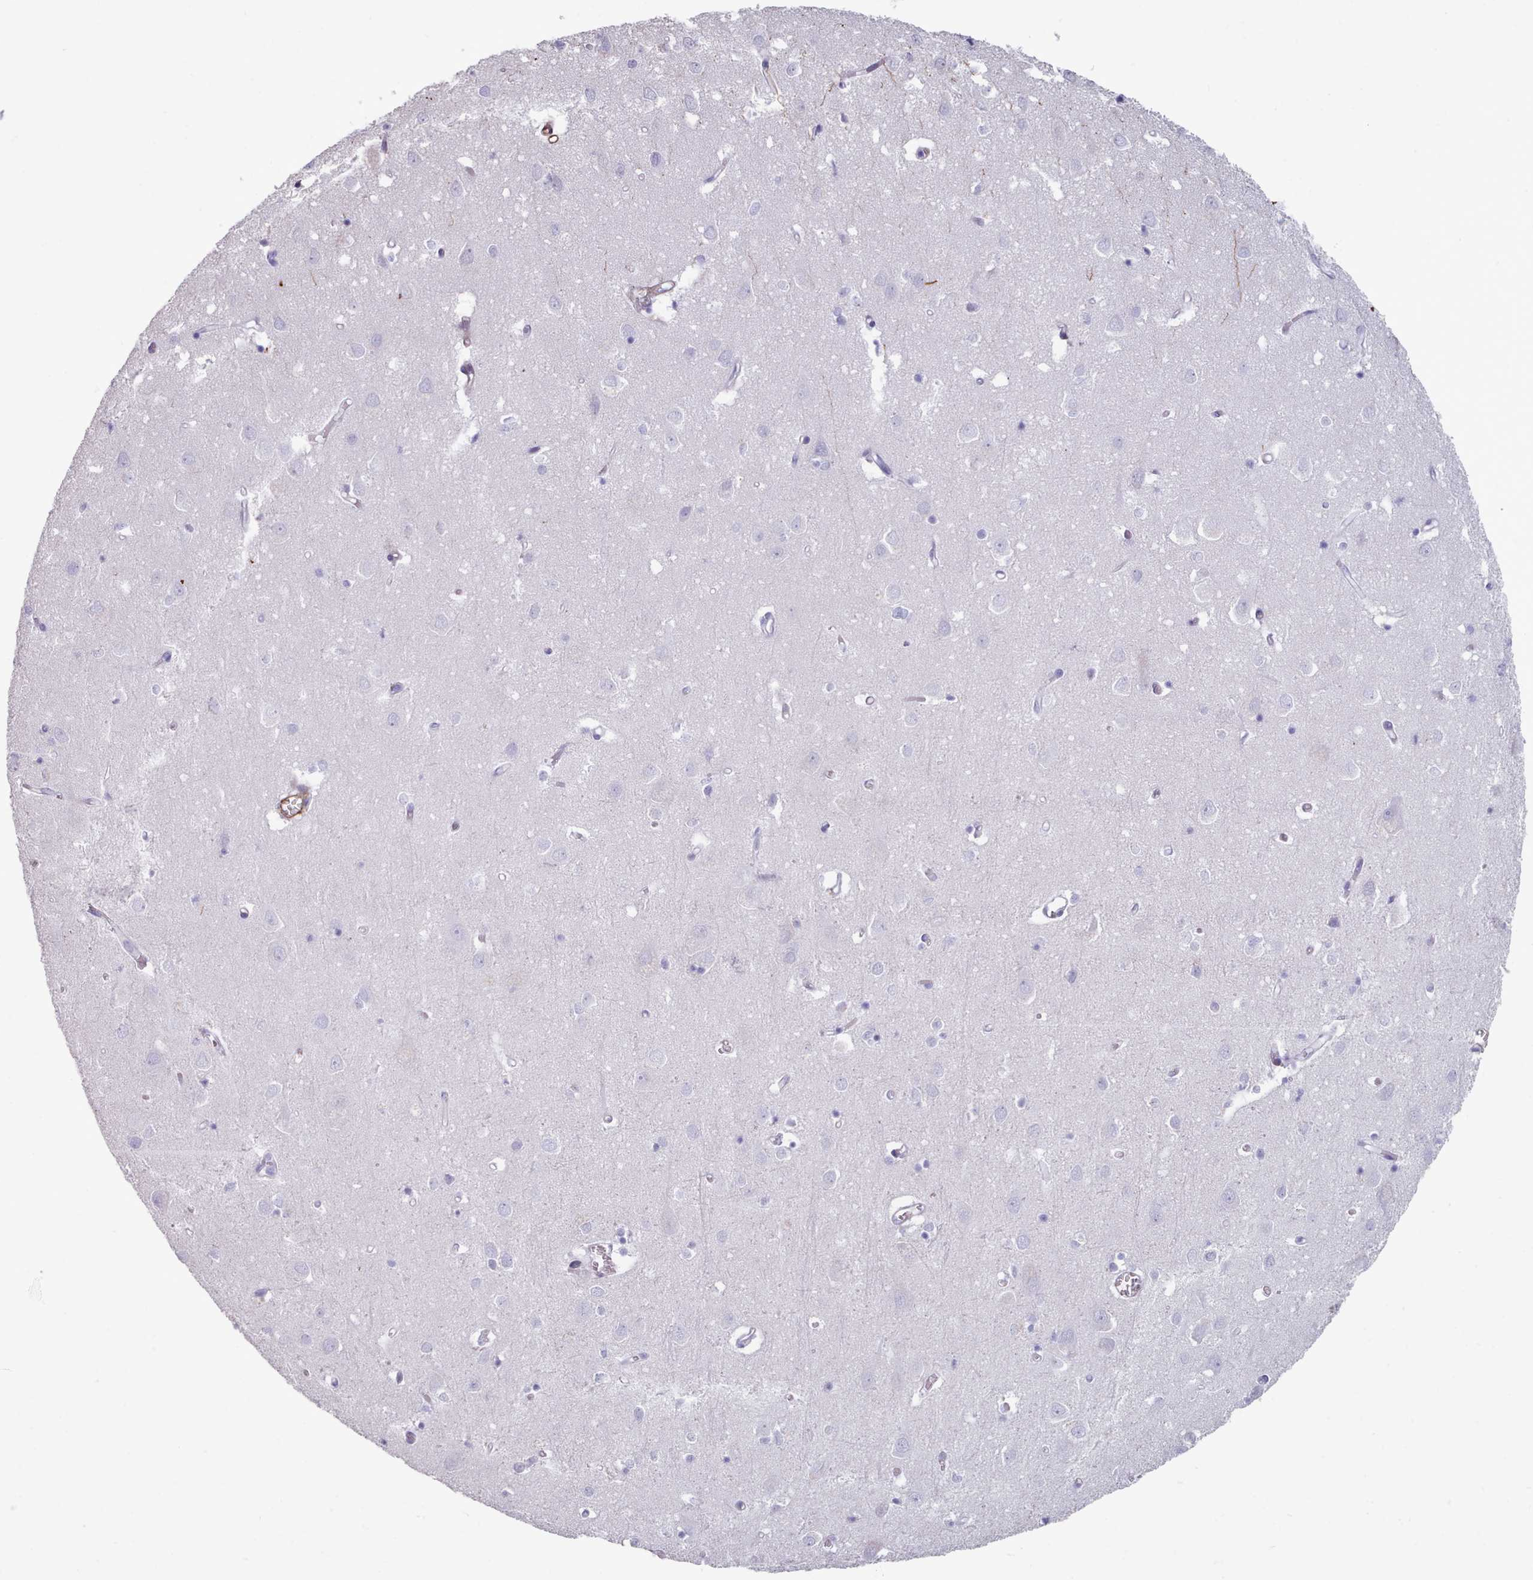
{"staining": {"intensity": "strong", "quantity": ">75%", "location": "cytoplasmic/membranous"}, "tissue": "cerebral cortex", "cell_type": "Endothelial cells", "image_type": "normal", "snomed": [{"axis": "morphology", "description": "Normal tissue, NOS"}, {"axis": "topography", "description": "Cerebral cortex"}], "caption": "Endothelial cells reveal high levels of strong cytoplasmic/membranous staining in about >75% of cells in unremarkable cerebral cortex.", "gene": "FPGS", "patient": {"sex": "male", "age": 70}}